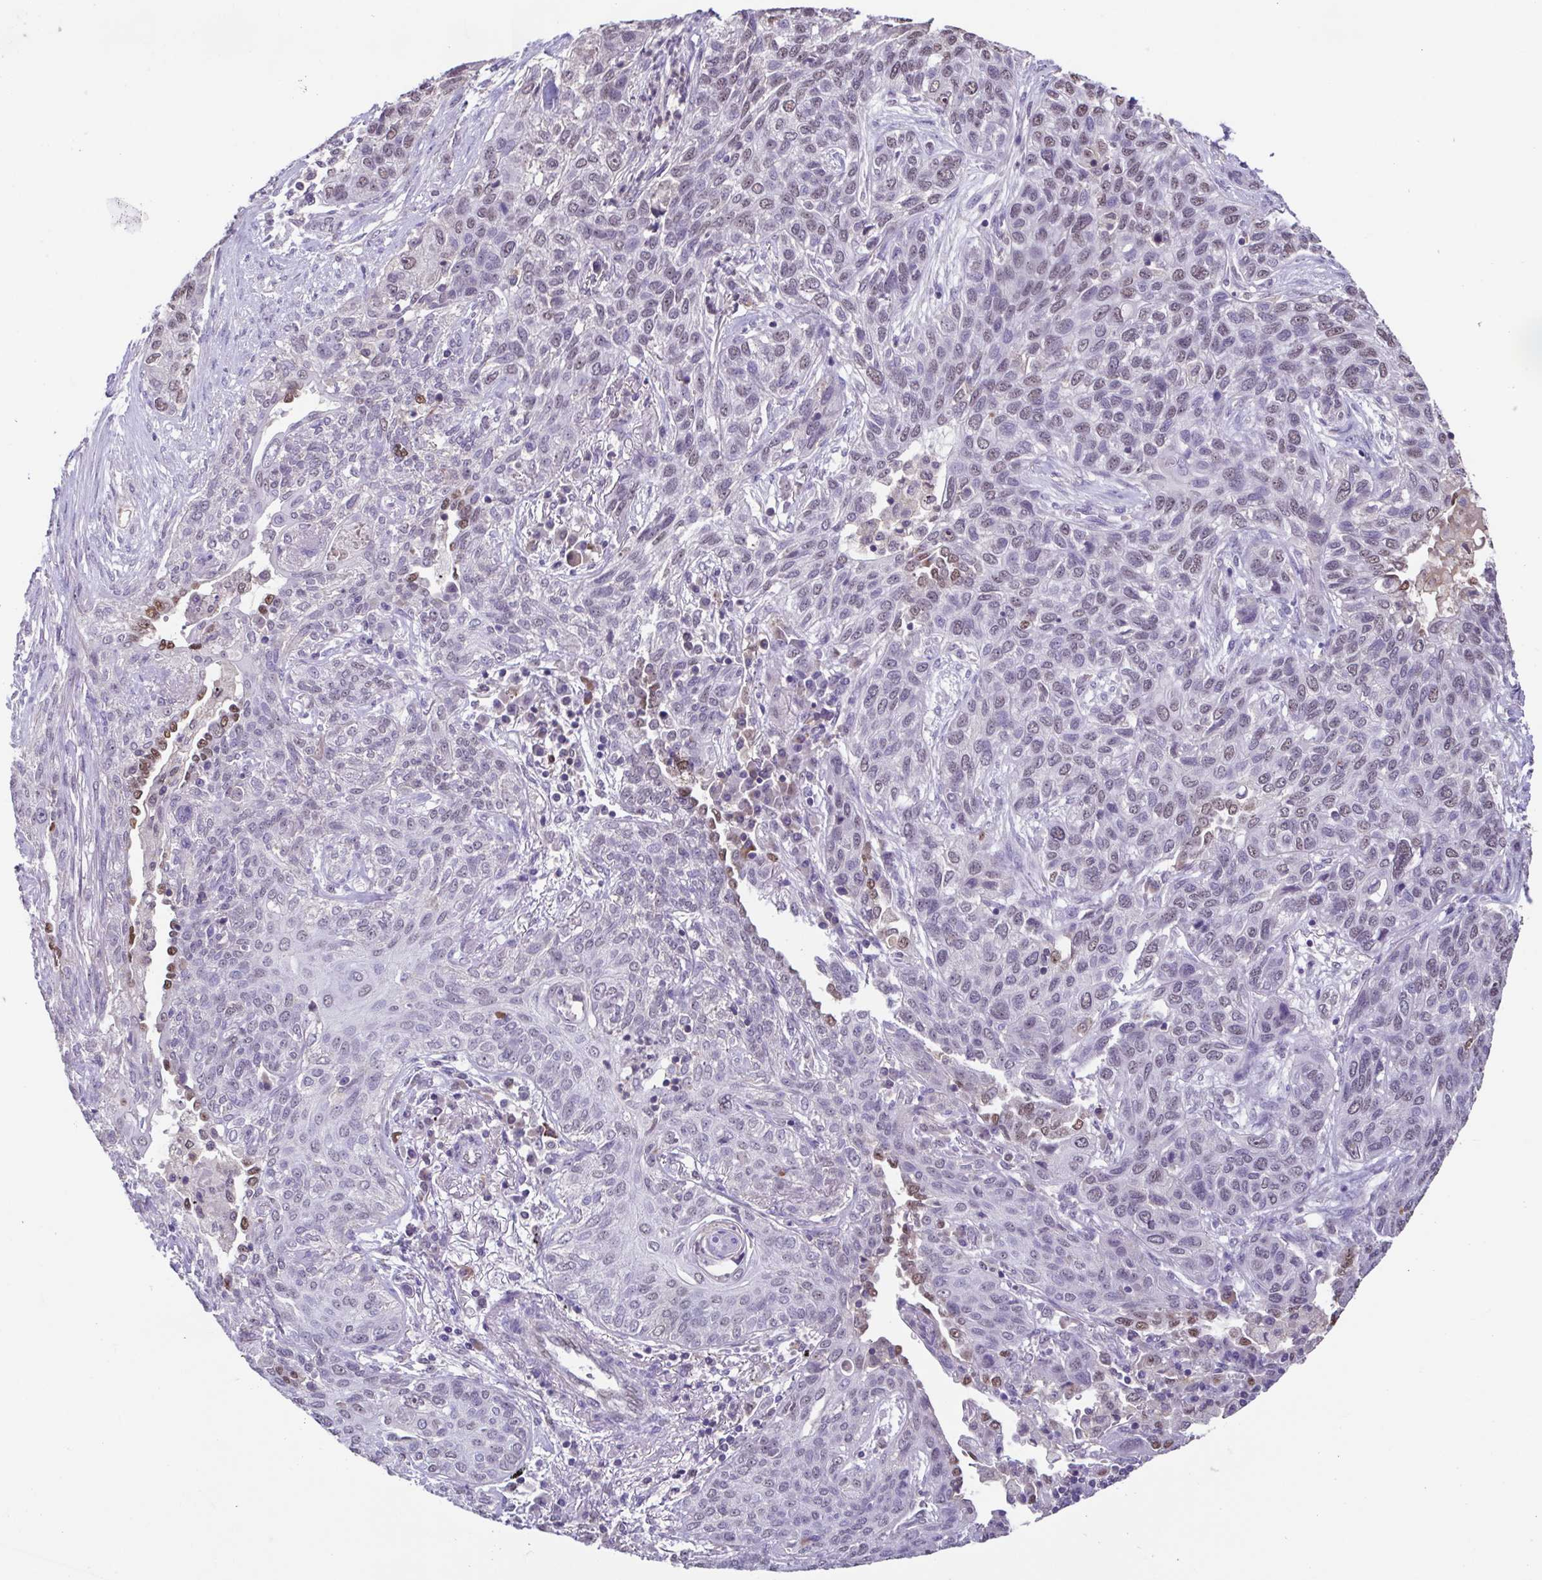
{"staining": {"intensity": "weak", "quantity": "<25%", "location": "nuclear"}, "tissue": "lung cancer", "cell_type": "Tumor cells", "image_type": "cancer", "snomed": [{"axis": "morphology", "description": "Squamous cell carcinoma, NOS"}, {"axis": "topography", "description": "Lung"}], "caption": "Lung cancer (squamous cell carcinoma) was stained to show a protein in brown. There is no significant staining in tumor cells.", "gene": "ACTRT3", "patient": {"sex": "female", "age": 70}}